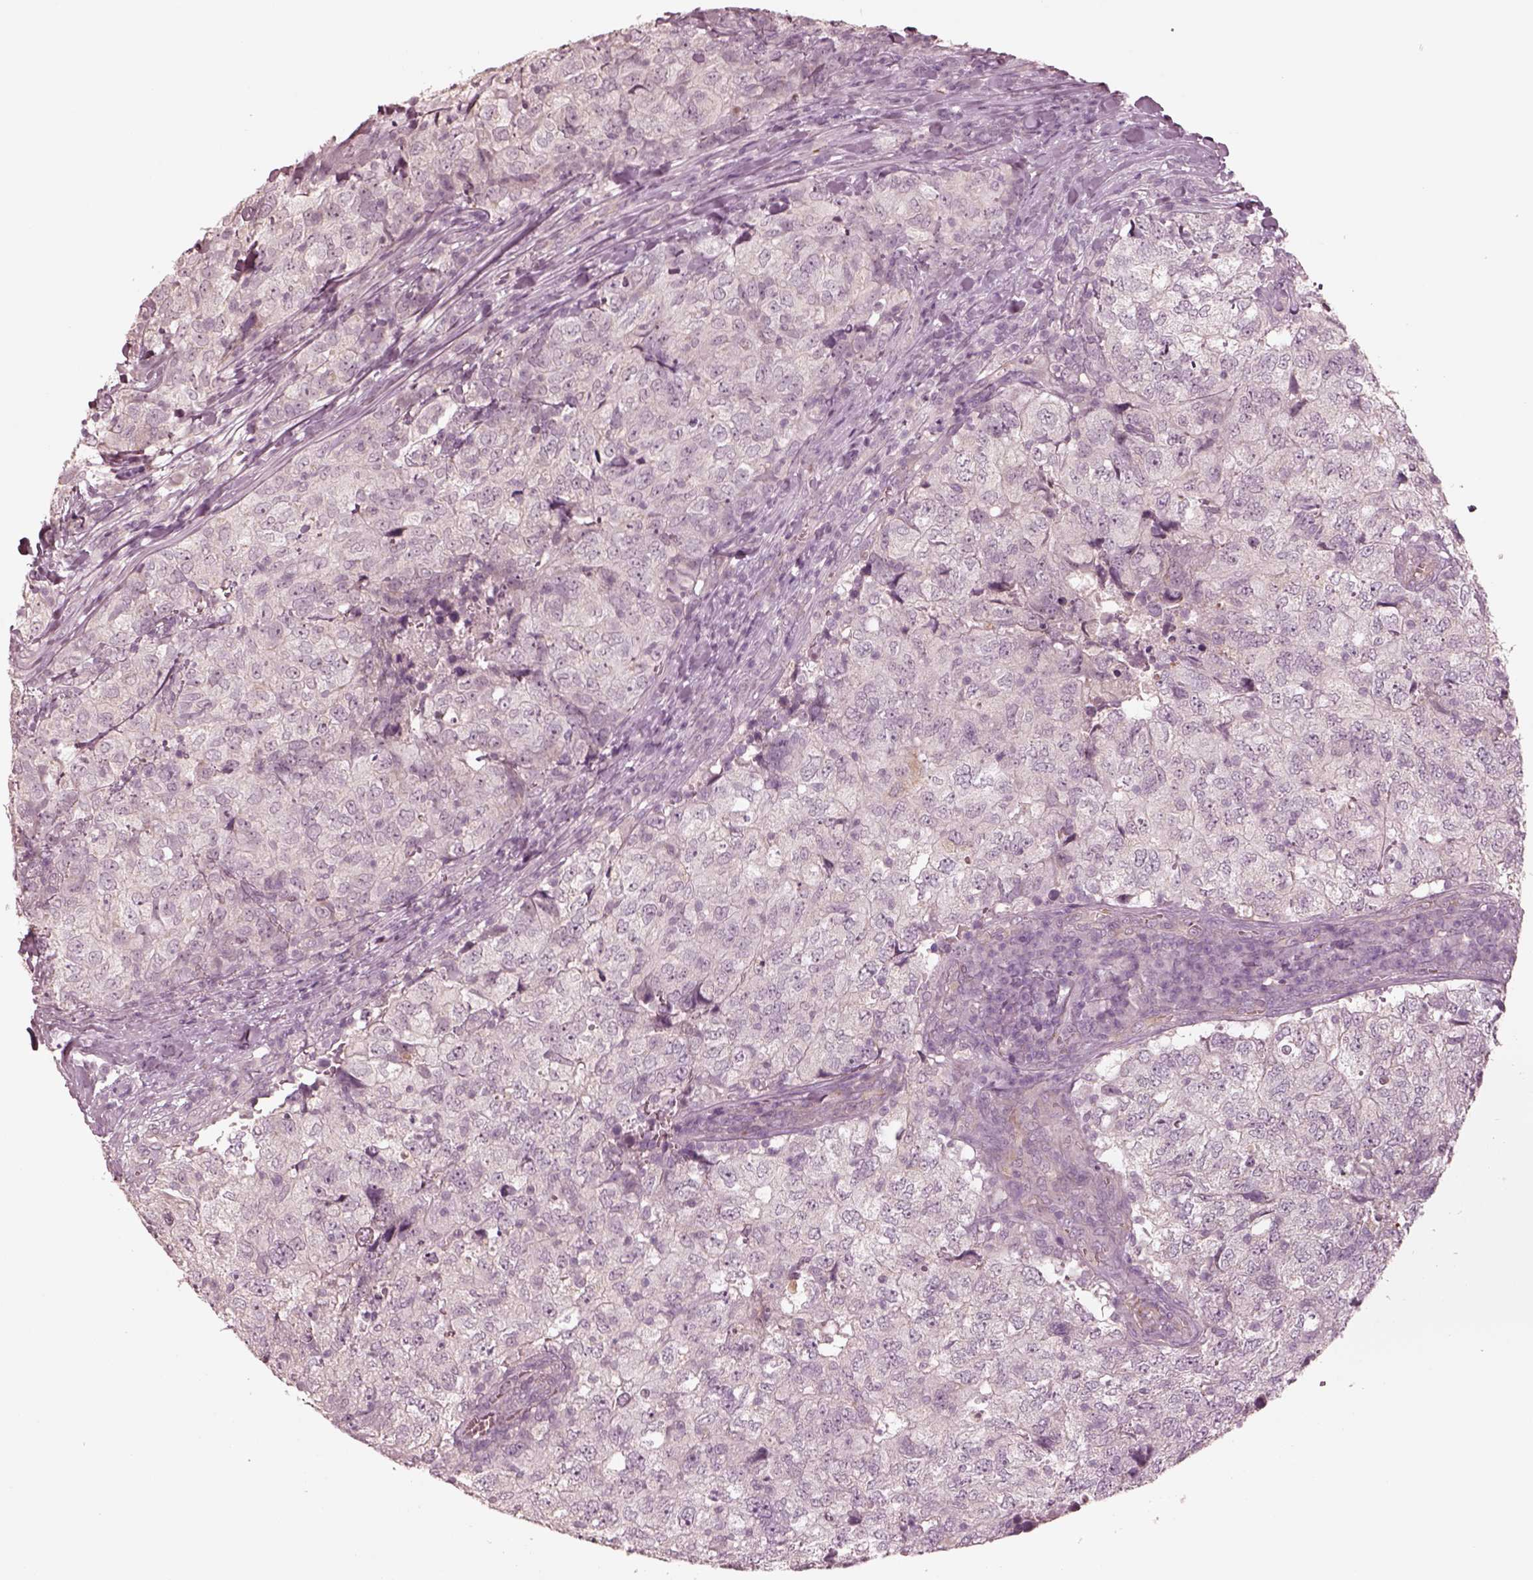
{"staining": {"intensity": "negative", "quantity": "none", "location": "none"}, "tissue": "breast cancer", "cell_type": "Tumor cells", "image_type": "cancer", "snomed": [{"axis": "morphology", "description": "Duct carcinoma"}, {"axis": "topography", "description": "Breast"}], "caption": "There is no significant positivity in tumor cells of breast cancer (infiltrating ductal carcinoma).", "gene": "DNAAF9", "patient": {"sex": "female", "age": 30}}